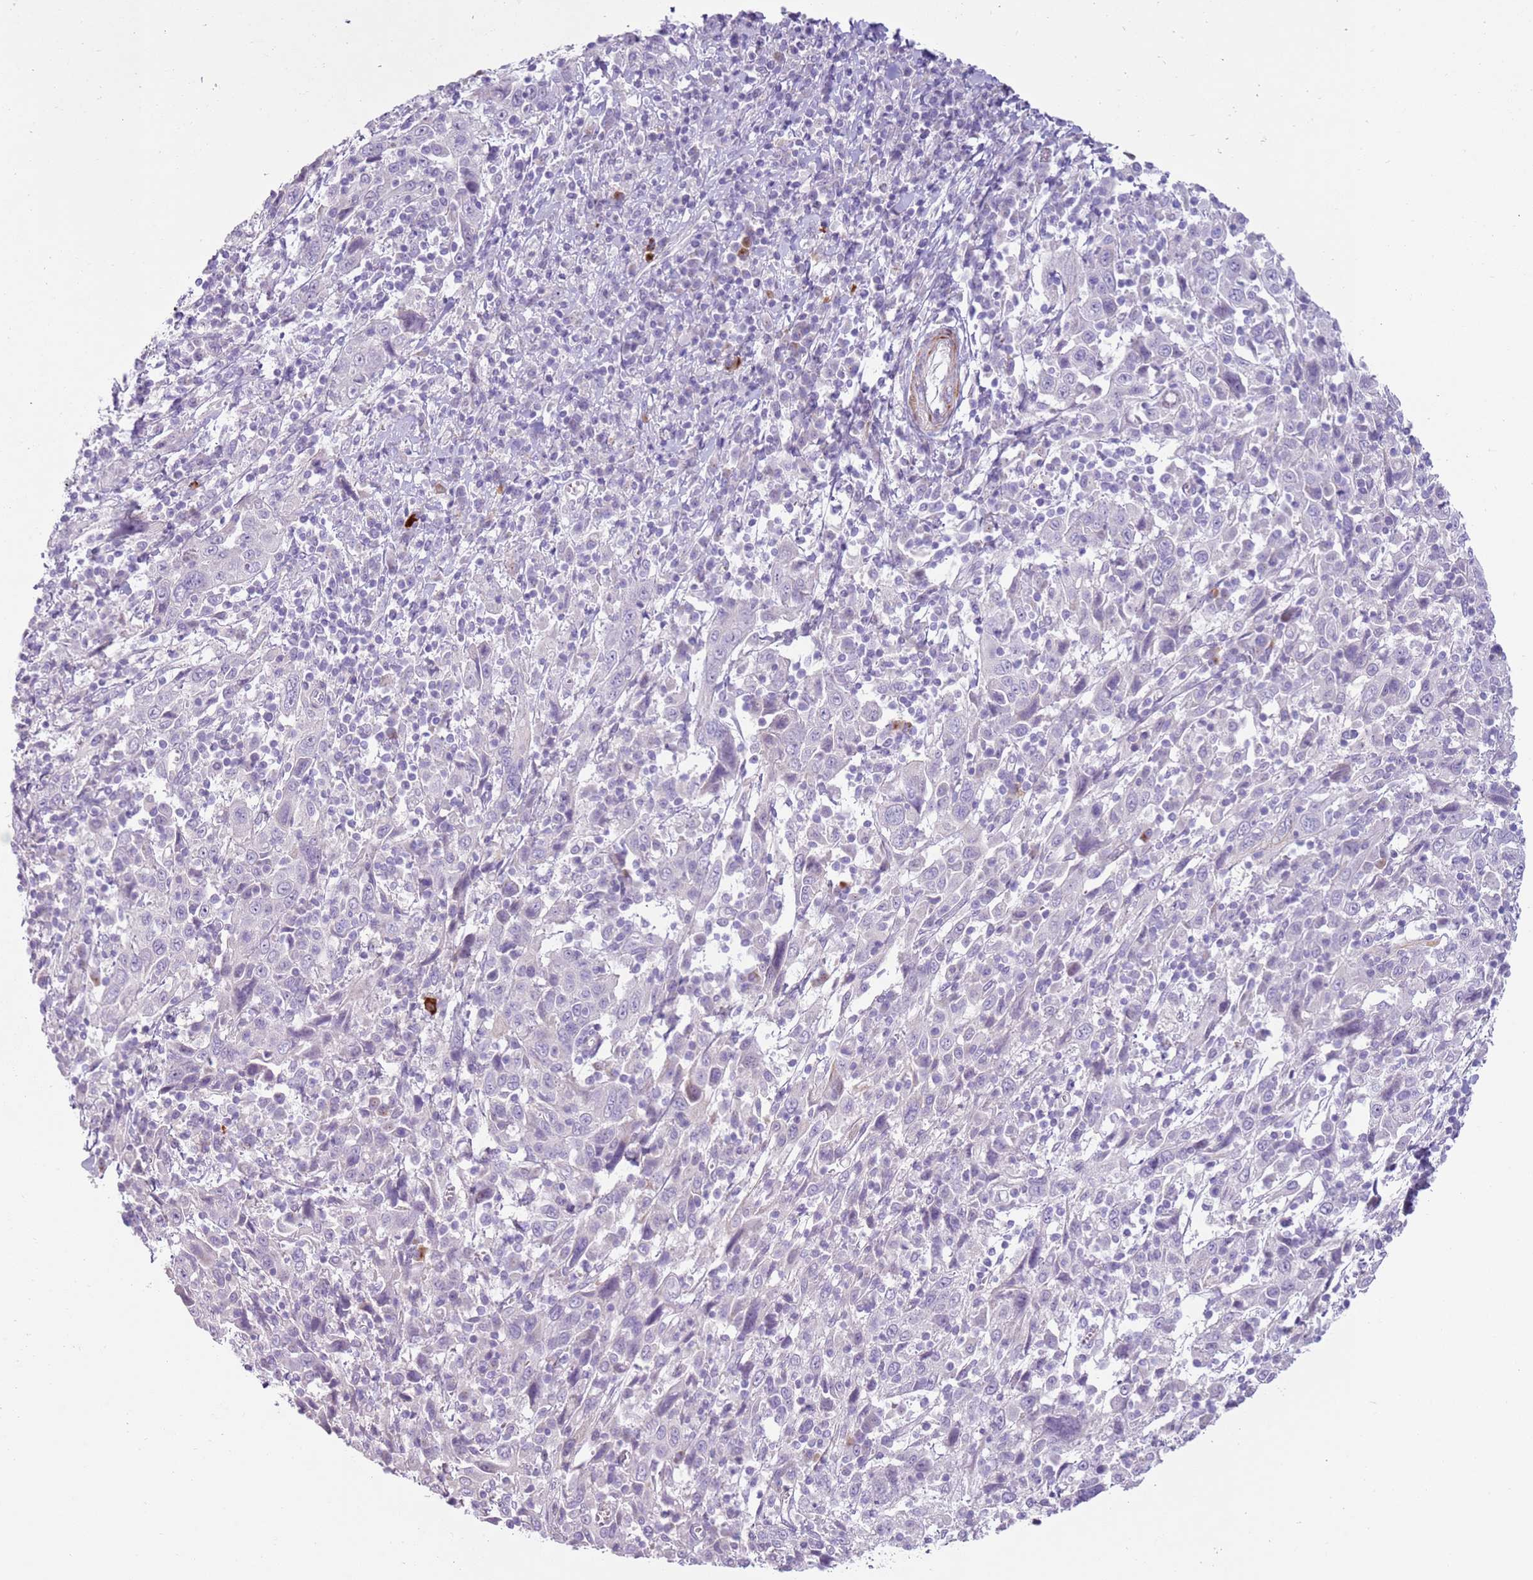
{"staining": {"intensity": "negative", "quantity": "none", "location": "none"}, "tissue": "cervical cancer", "cell_type": "Tumor cells", "image_type": "cancer", "snomed": [{"axis": "morphology", "description": "Squamous cell carcinoma, NOS"}, {"axis": "topography", "description": "Cervix"}], "caption": "IHC image of neoplastic tissue: human squamous cell carcinoma (cervical) stained with DAB (3,3'-diaminobenzidine) demonstrates no significant protein expression in tumor cells. (Stains: DAB (3,3'-diaminobenzidine) immunohistochemistry with hematoxylin counter stain, Microscopy: brightfield microscopy at high magnification).", "gene": "ZNF239", "patient": {"sex": "female", "age": 46}}